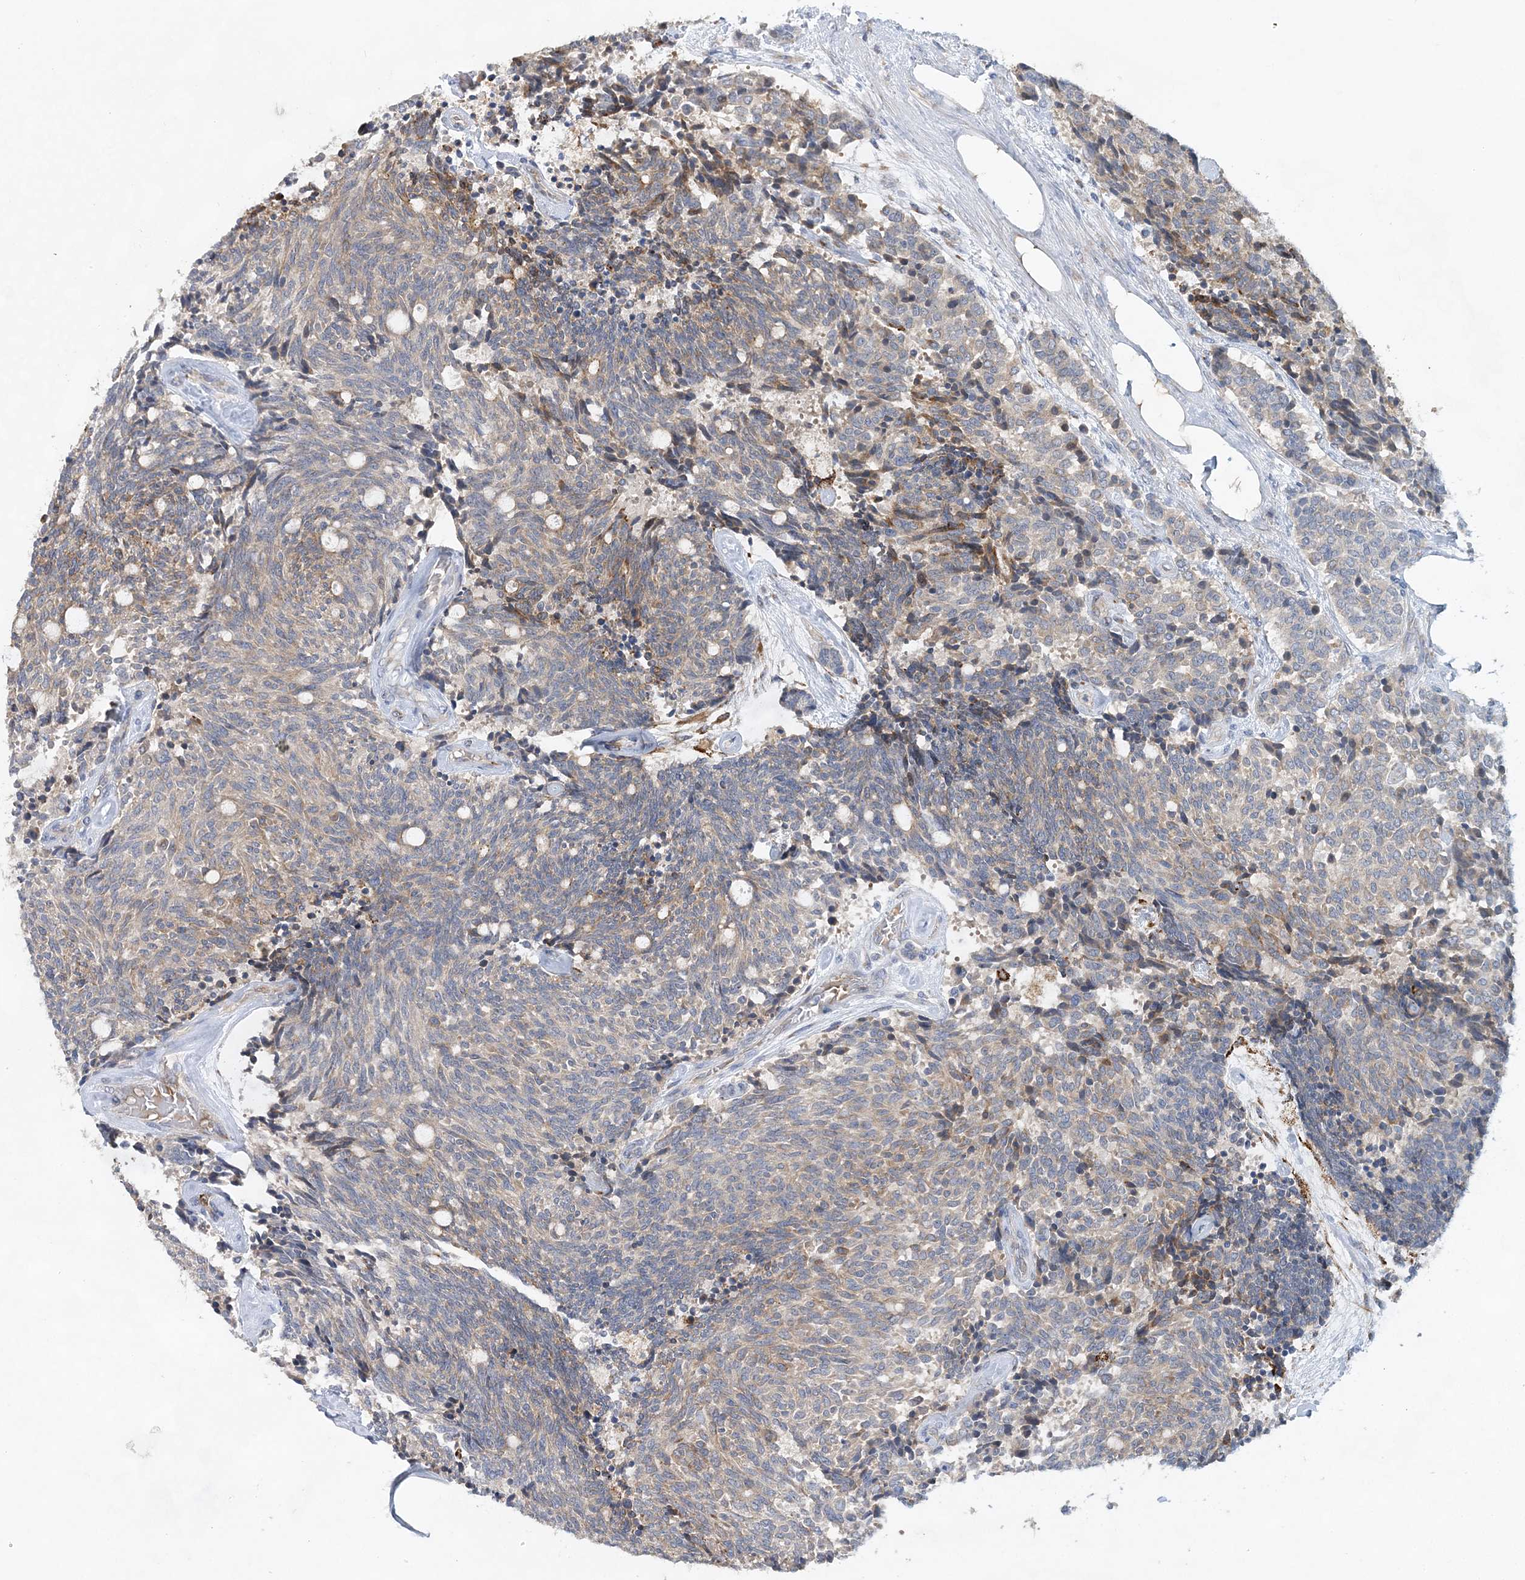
{"staining": {"intensity": "weak", "quantity": "<25%", "location": "cytoplasmic/membranous"}, "tissue": "carcinoid", "cell_type": "Tumor cells", "image_type": "cancer", "snomed": [{"axis": "morphology", "description": "Carcinoid, malignant, NOS"}, {"axis": "topography", "description": "Pancreas"}], "caption": "High magnification brightfield microscopy of carcinoid stained with DAB (3,3'-diaminobenzidine) (brown) and counterstained with hematoxylin (blue): tumor cells show no significant positivity. The staining was performed using DAB to visualize the protein expression in brown, while the nuclei were stained in blue with hematoxylin (Magnification: 20x).", "gene": "TRAPPC13", "patient": {"sex": "female", "age": 54}}